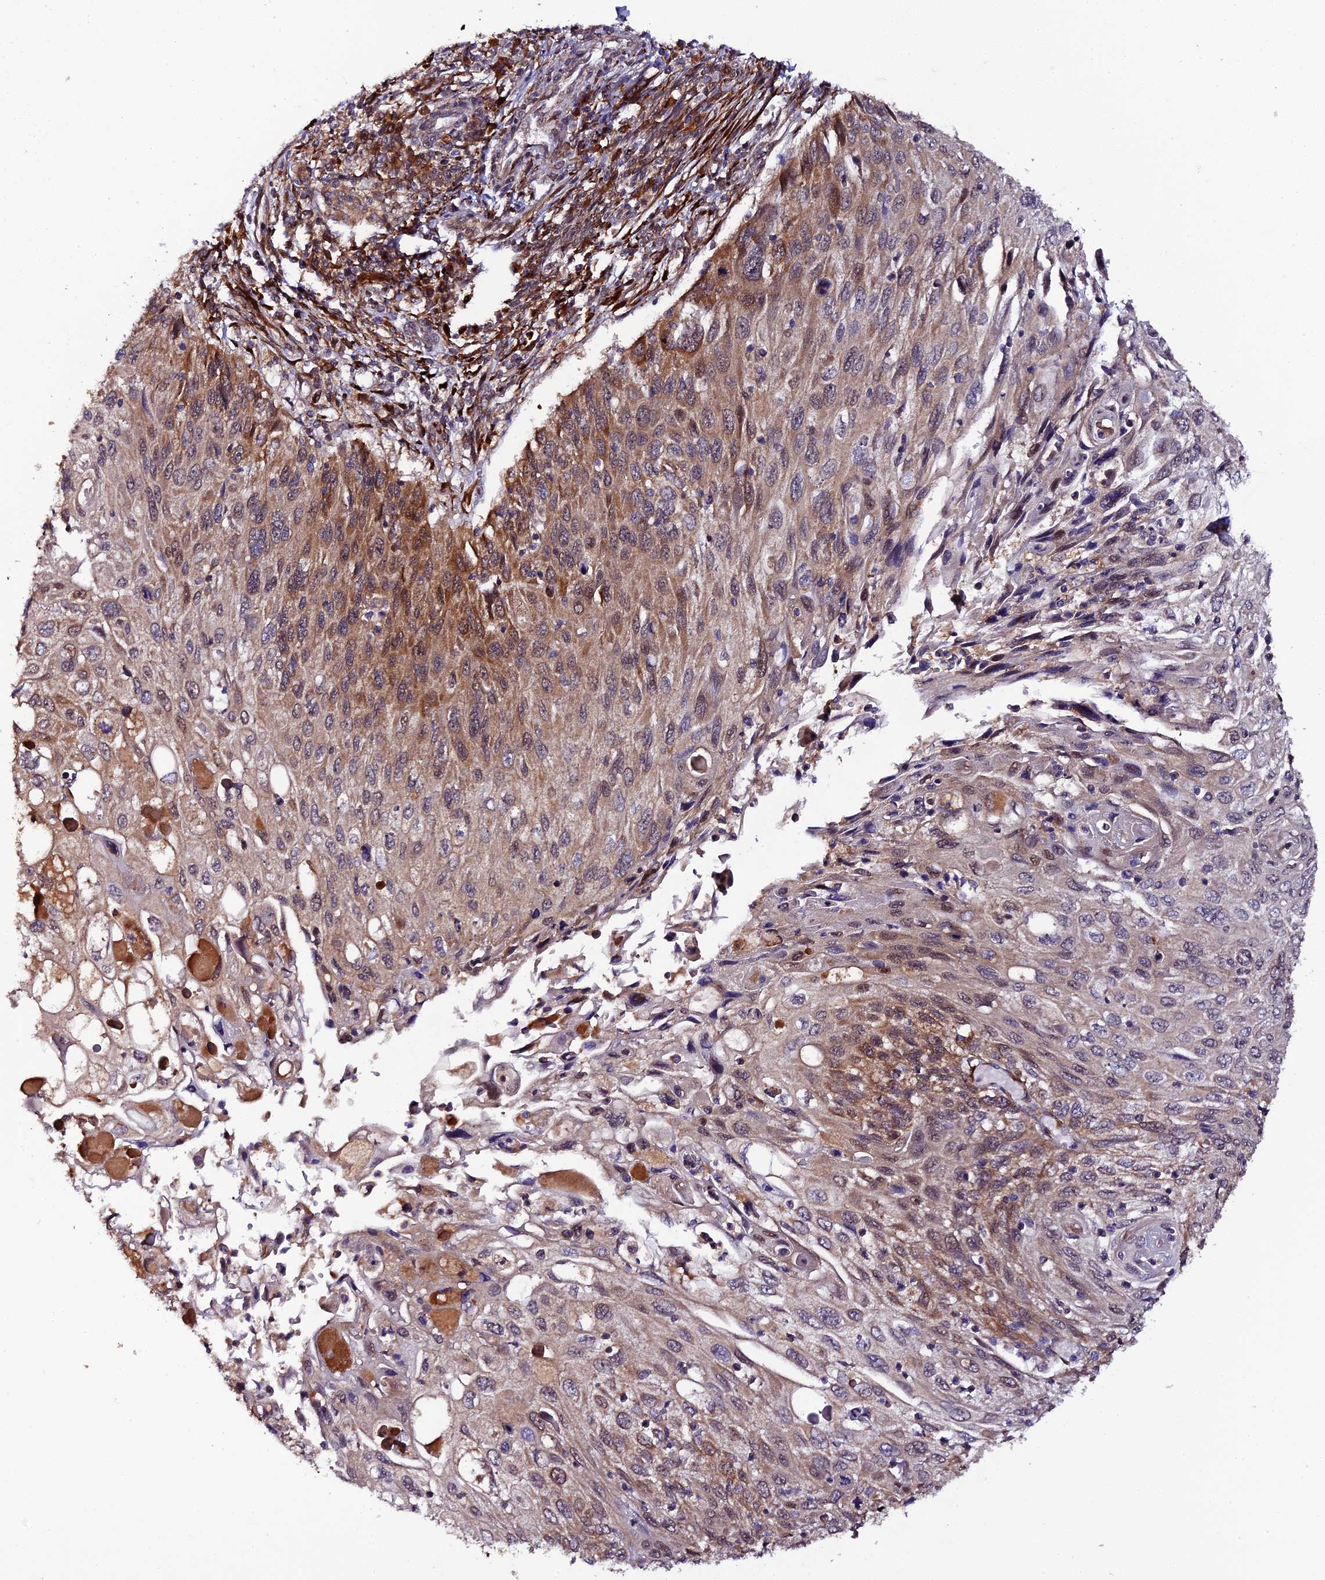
{"staining": {"intensity": "moderate", "quantity": "25%-75%", "location": "cytoplasmic/membranous"}, "tissue": "cervical cancer", "cell_type": "Tumor cells", "image_type": "cancer", "snomed": [{"axis": "morphology", "description": "Squamous cell carcinoma, NOS"}, {"axis": "topography", "description": "Cervix"}], "caption": "Immunohistochemistry photomicrograph of squamous cell carcinoma (cervical) stained for a protein (brown), which demonstrates medium levels of moderate cytoplasmic/membranous staining in about 25%-75% of tumor cells.", "gene": "P3H3", "patient": {"sex": "female", "age": 70}}